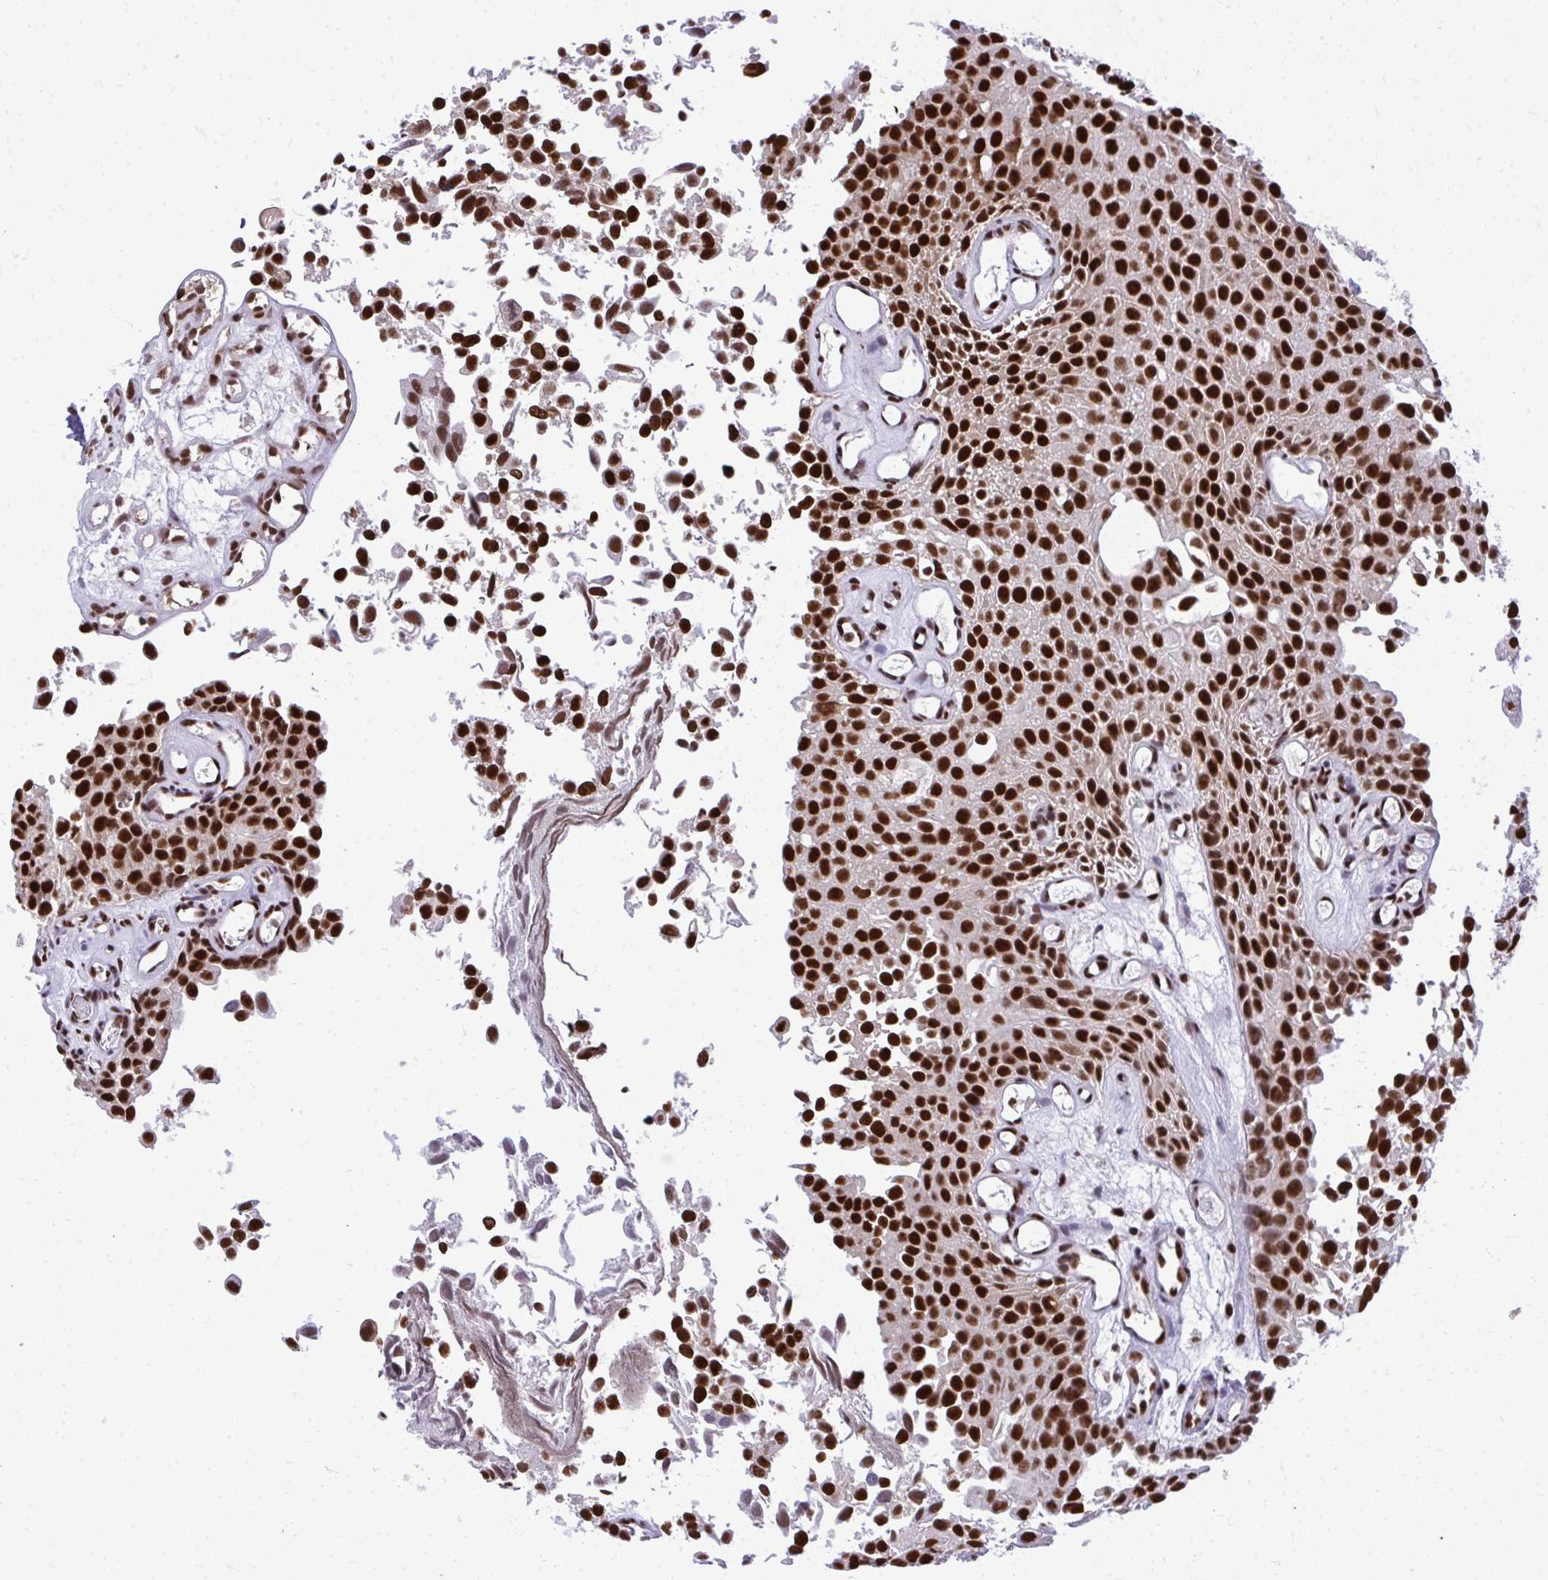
{"staining": {"intensity": "strong", "quantity": ">75%", "location": "nuclear"}, "tissue": "urothelial cancer", "cell_type": "Tumor cells", "image_type": "cancer", "snomed": [{"axis": "morphology", "description": "Urothelial carcinoma, Low grade"}, {"axis": "topography", "description": "Urinary bladder"}], "caption": "Urothelial cancer stained with a protein marker shows strong staining in tumor cells.", "gene": "PRPF19", "patient": {"sex": "male", "age": 88}}